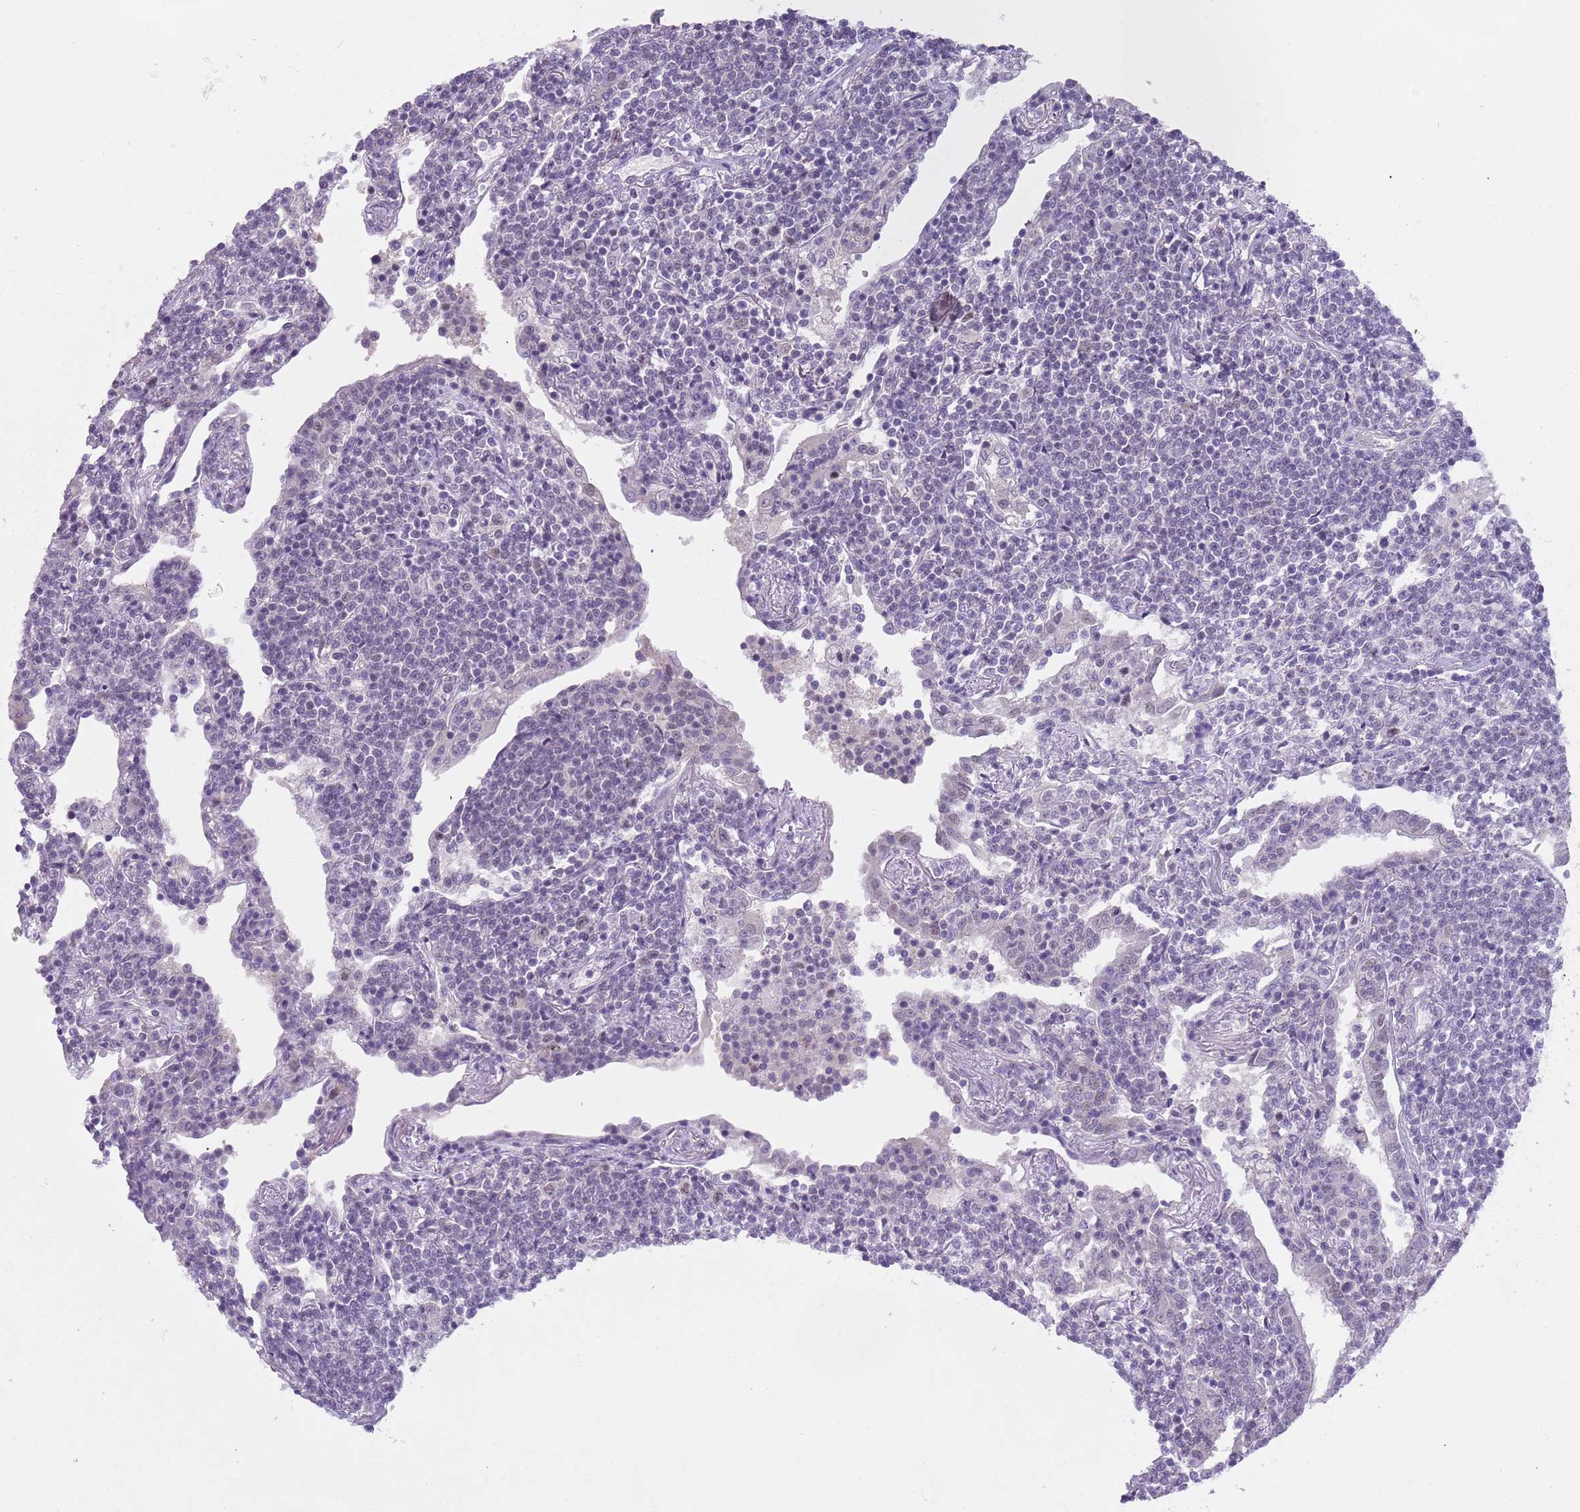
{"staining": {"intensity": "negative", "quantity": "none", "location": "none"}, "tissue": "lymphoma", "cell_type": "Tumor cells", "image_type": "cancer", "snomed": [{"axis": "morphology", "description": "Malignant lymphoma, non-Hodgkin's type, Low grade"}, {"axis": "topography", "description": "Lung"}], "caption": "This image is of low-grade malignant lymphoma, non-Hodgkin's type stained with IHC to label a protein in brown with the nuclei are counter-stained blue. There is no positivity in tumor cells. (DAB (3,3'-diaminobenzidine) IHC with hematoxylin counter stain).", "gene": "SEPHS2", "patient": {"sex": "female", "age": 71}}